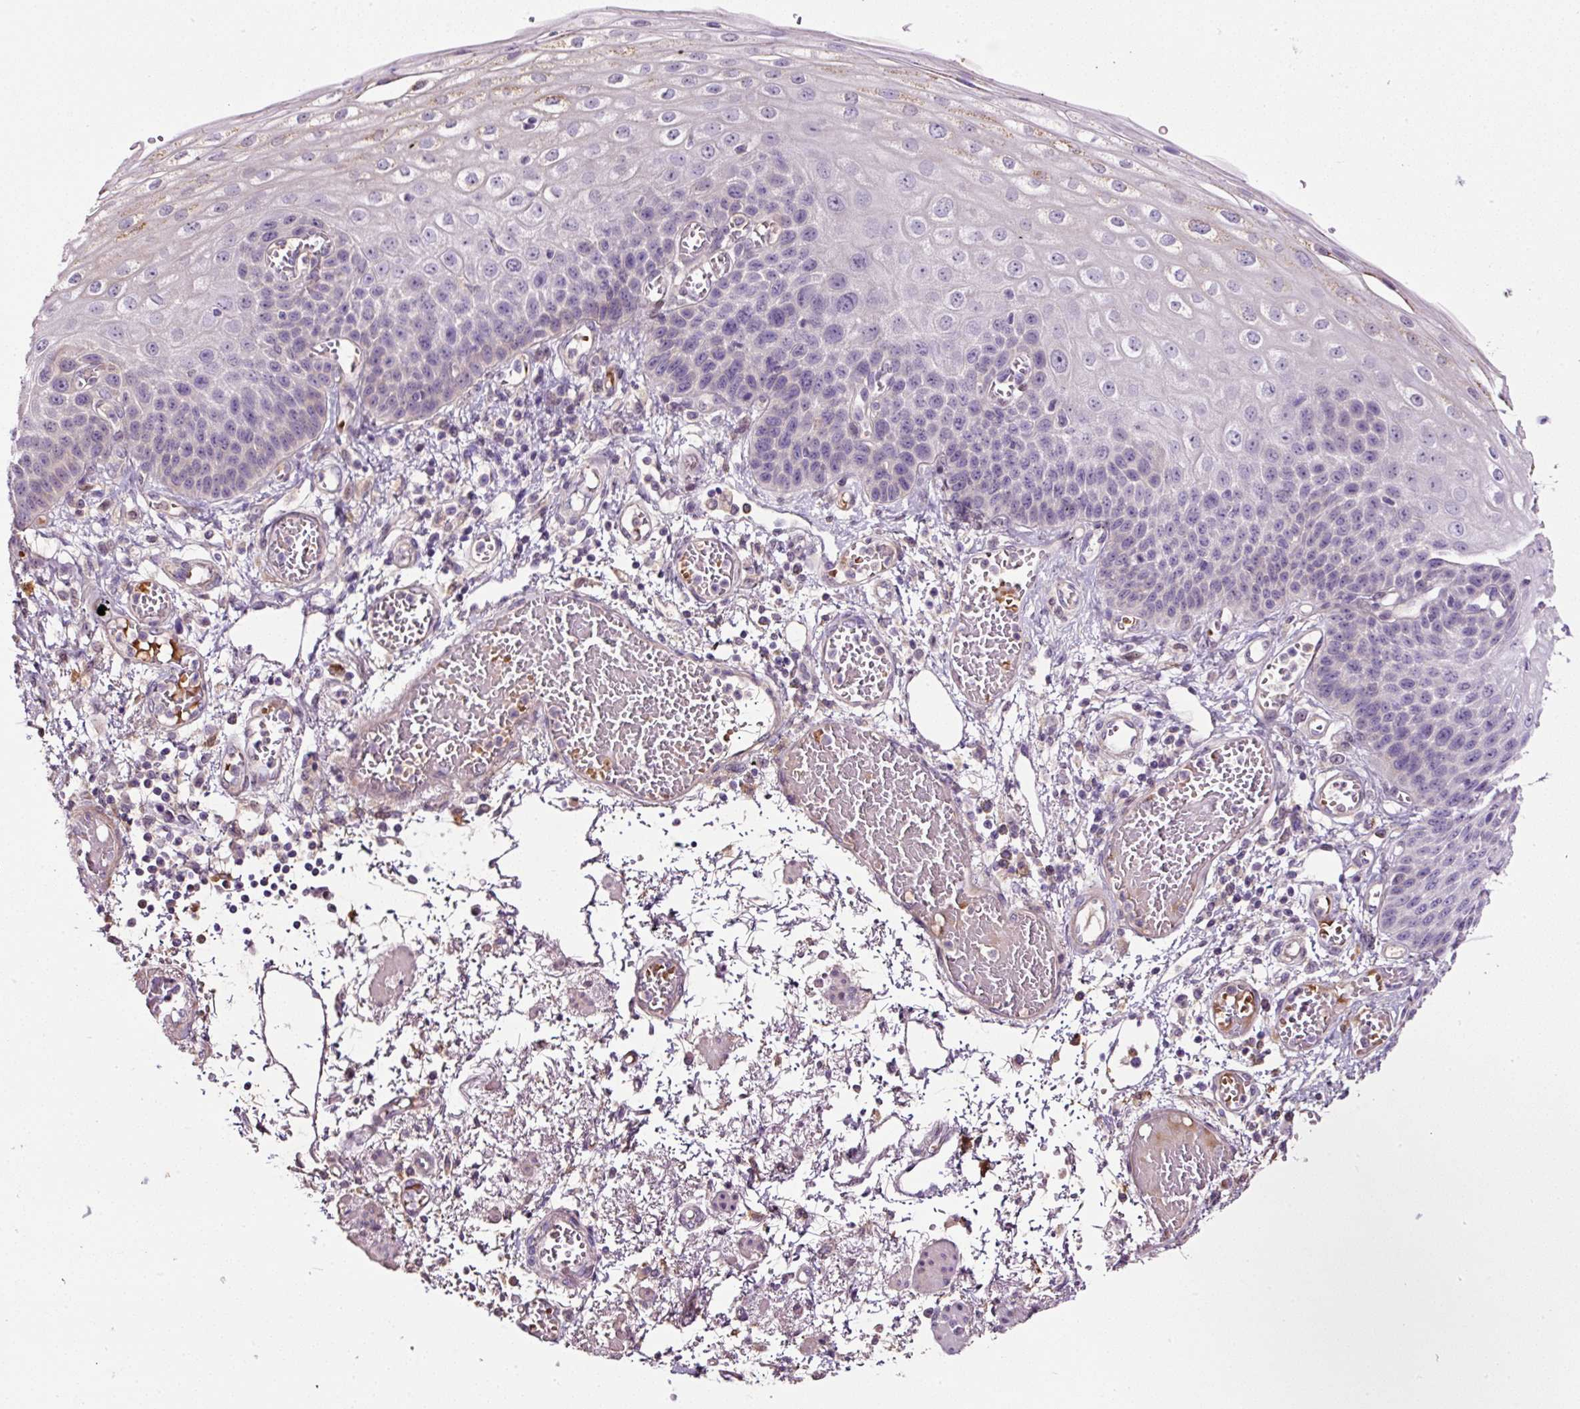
{"staining": {"intensity": "negative", "quantity": "none", "location": "none"}, "tissue": "esophagus", "cell_type": "Squamous epithelial cells", "image_type": "normal", "snomed": [{"axis": "morphology", "description": "Normal tissue, NOS"}, {"axis": "morphology", "description": "Adenocarcinoma, NOS"}, {"axis": "topography", "description": "Esophagus"}], "caption": "Immunohistochemical staining of benign human esophagus exhibits no significant positivity in squamous epithelial cells.", "gene": "LRRC24", "patient": {"sex": "male", "age": 81}}